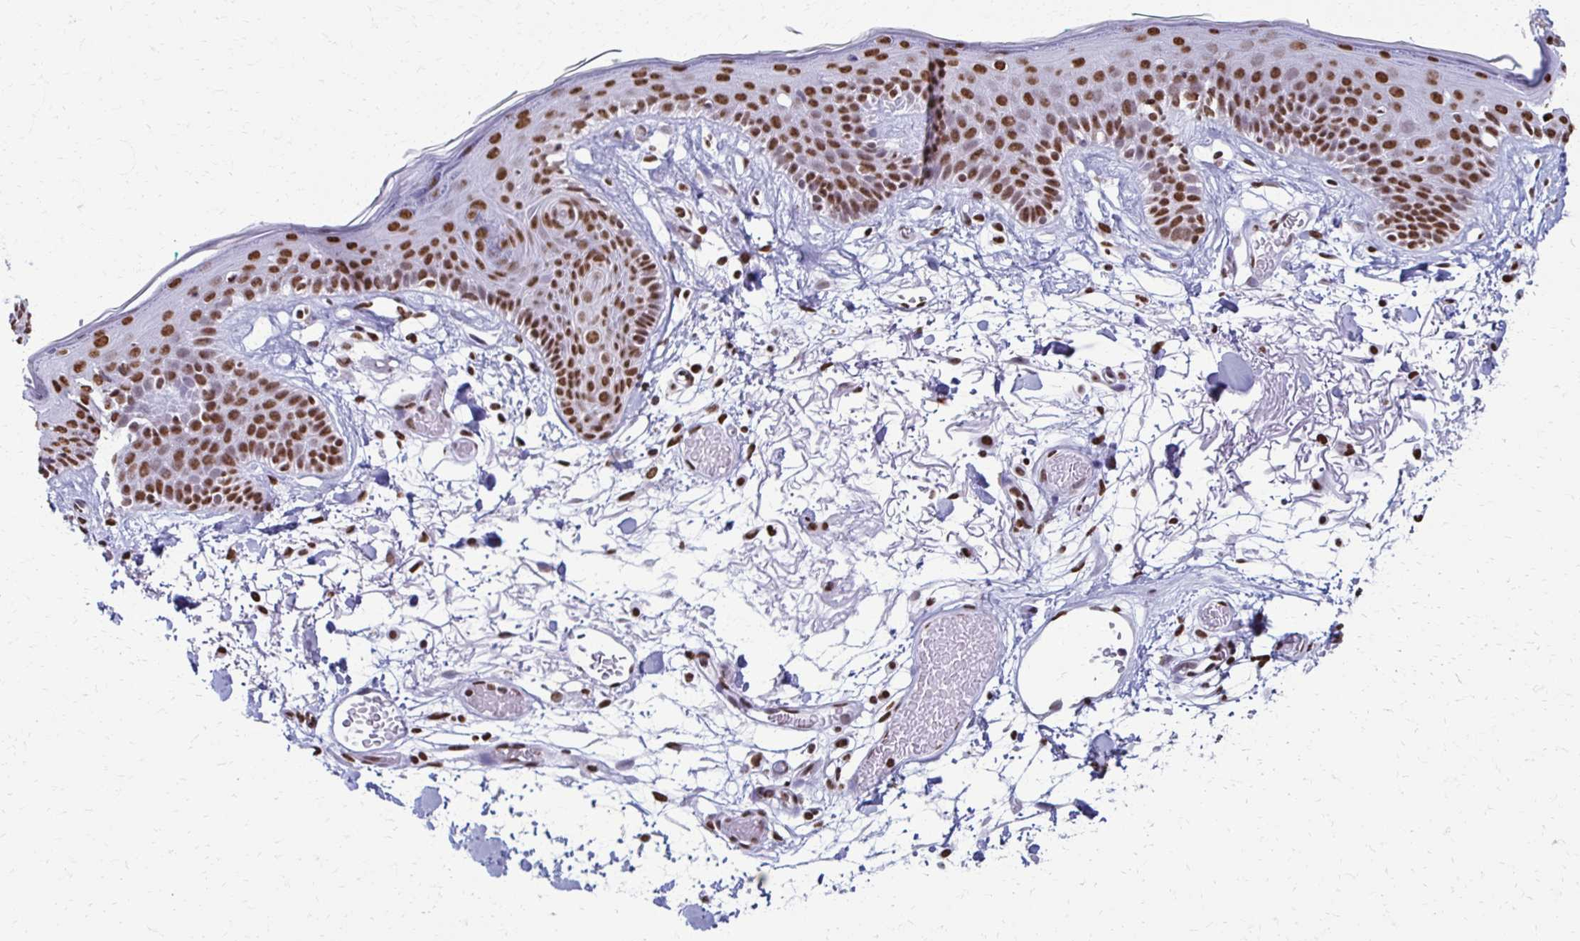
{"staining": {"intensity": "strong", "quantity": "<25%", "location": "nuclear"}, "tissue": "skin", "cell_type": "Fibroblasts", "image_type": "normal", "snomed": [{"axis": "morphology", "description": "Normal tissue, NOS"}, {"axis": "topography", "description": "Skin"}], "caption": "This photomicrograph shows benign skin stained with IHC to label a protein in brown. The nuclear of fibroblasts show strong positivity for the protein. Nuclei are counter-stained blue.", "gene": "NONO", "patient": {"sex": "male", "age": 79}}